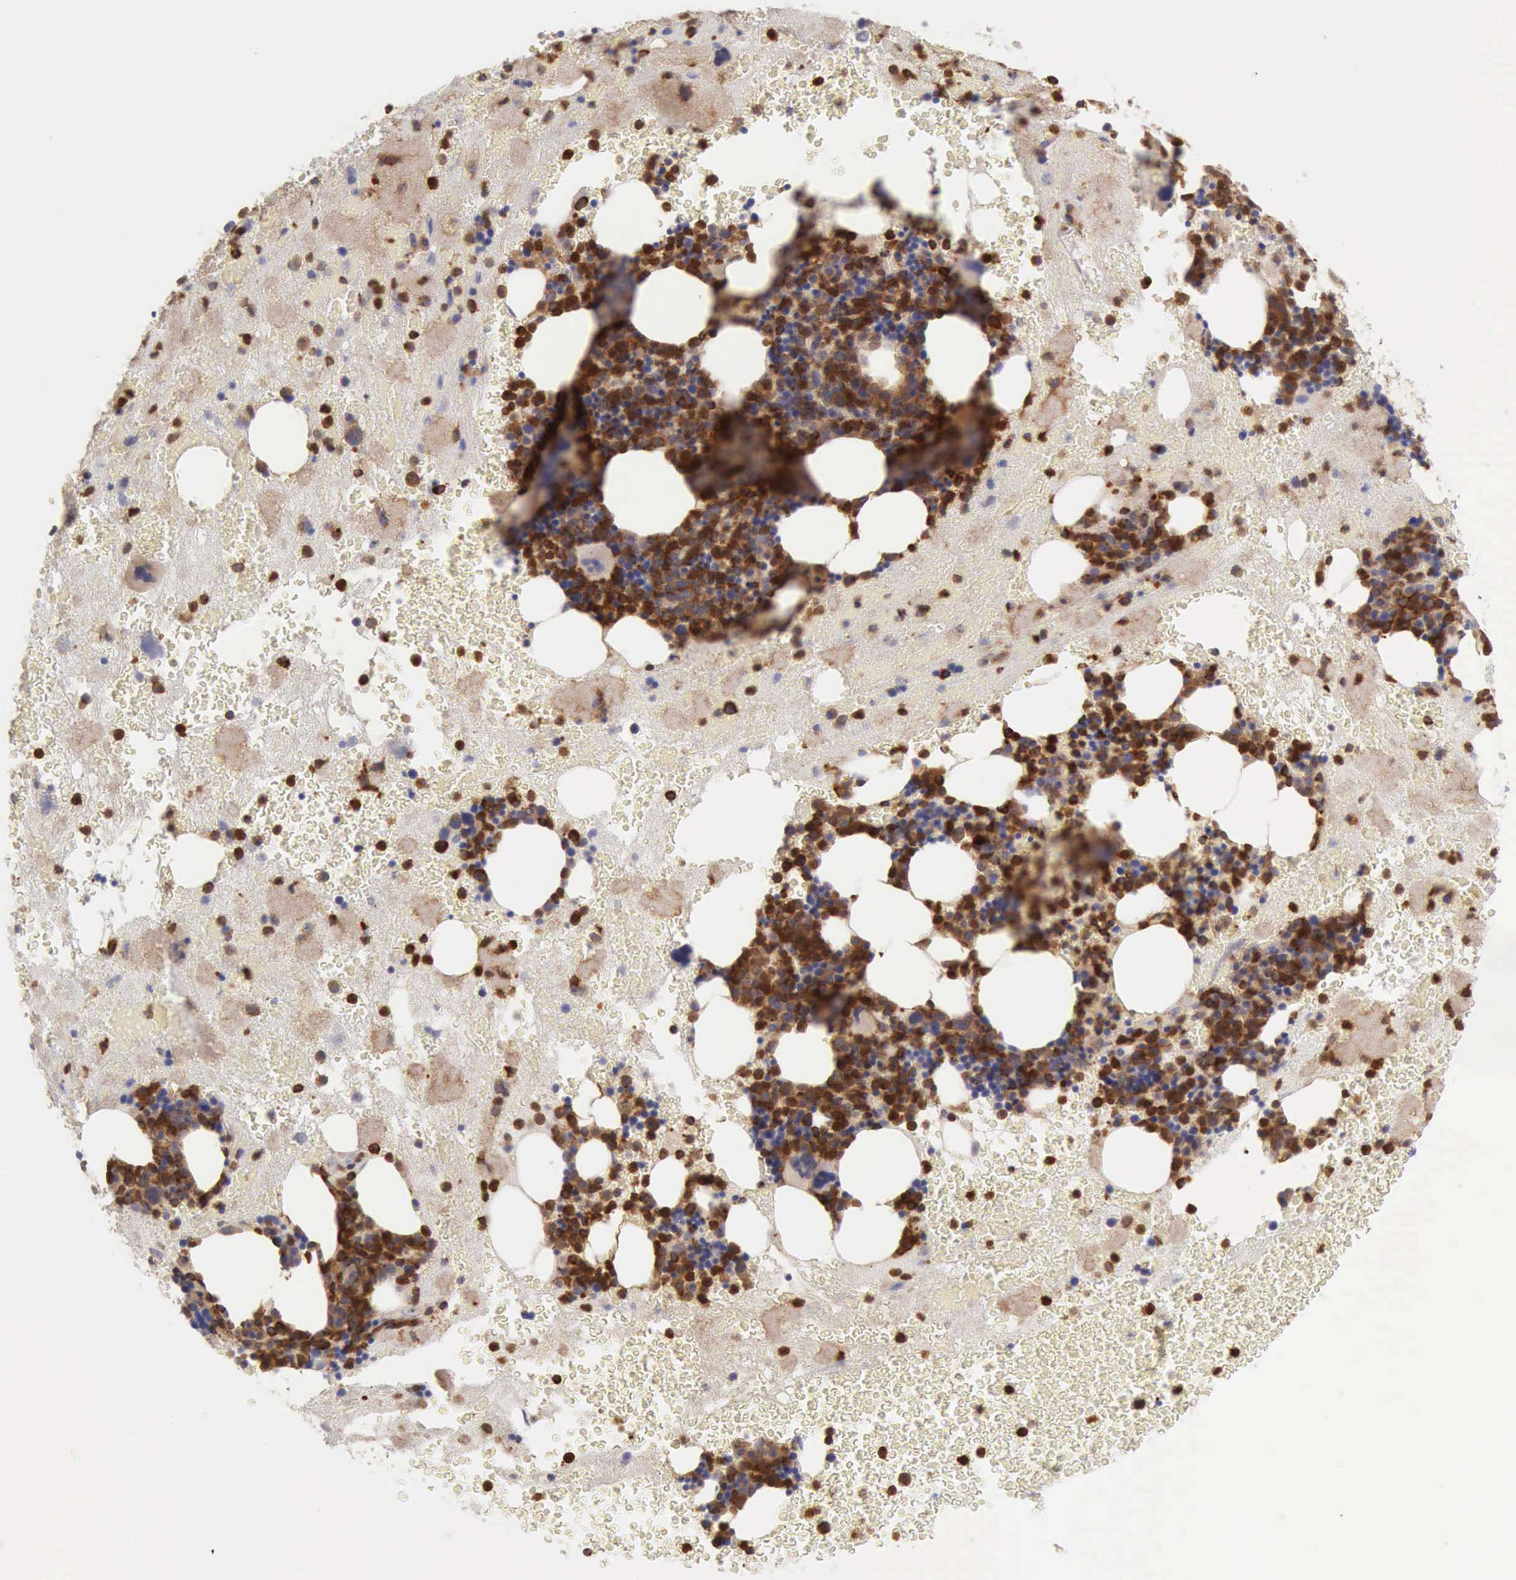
{"staining": {"intensity": "strong", "quantity": "25%-75%", "location": "cytoplasmic/membranous,nuclear"}, "tissue": "bone marrow", "cell_type": "Hematopoietic cells", "image_type": "normal", "snomed": [{"axis": "morphology", "description": "Normal tissue, NOS"}, {"axis": "topography", "description": "Bone marrow"}], "caption": "IHC image of normal bone marrow stained for a protein (brown), which exhibits high levels of strong cytoplasmic/membranous,nuclear staining in about 25%-75% of hematopoietic cells.", "gene": "ARHGAP4", "patient": {"sex": "male", "age": 76}}